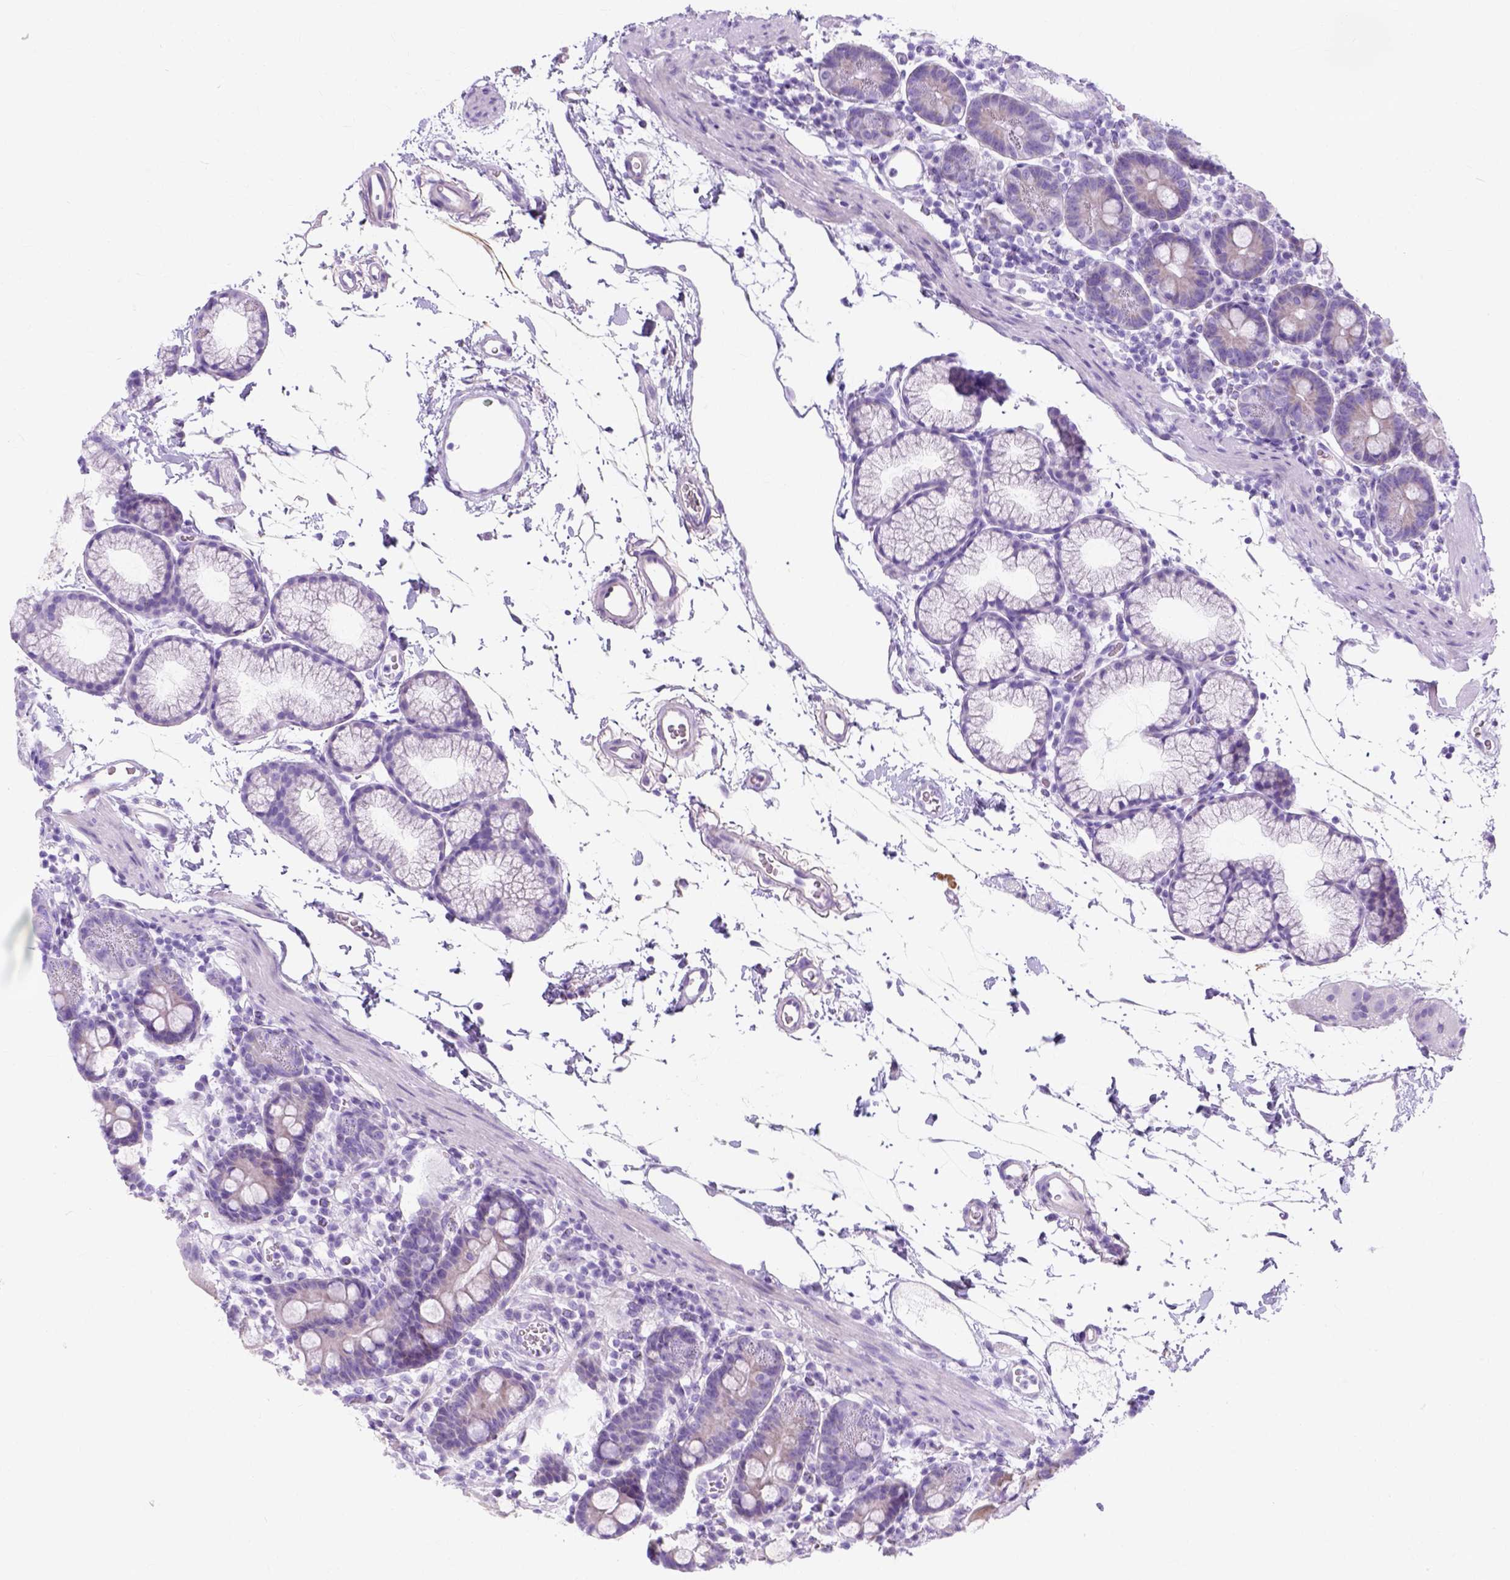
{"staining": {"intensity": "negative", "quantity": "none", "location": "none"}, "tissue": "duodenum", "cell_type": "Glandular cells", "image_type": "normal", "snomed": [{"axis": "morphology", "description": "Normal tissue, NOS"}, {"axis": "topography", "description": "Duodenum"}], "caption": "DAB (3,3'-diaminobenzidine) immunohistochemical staining of benign human duodenum demonstrates no significant positivity in glandular cells. Nuclei are stained in blue.", "gene": "MYH15", "patient": {"sex": "male", "age": 59}}